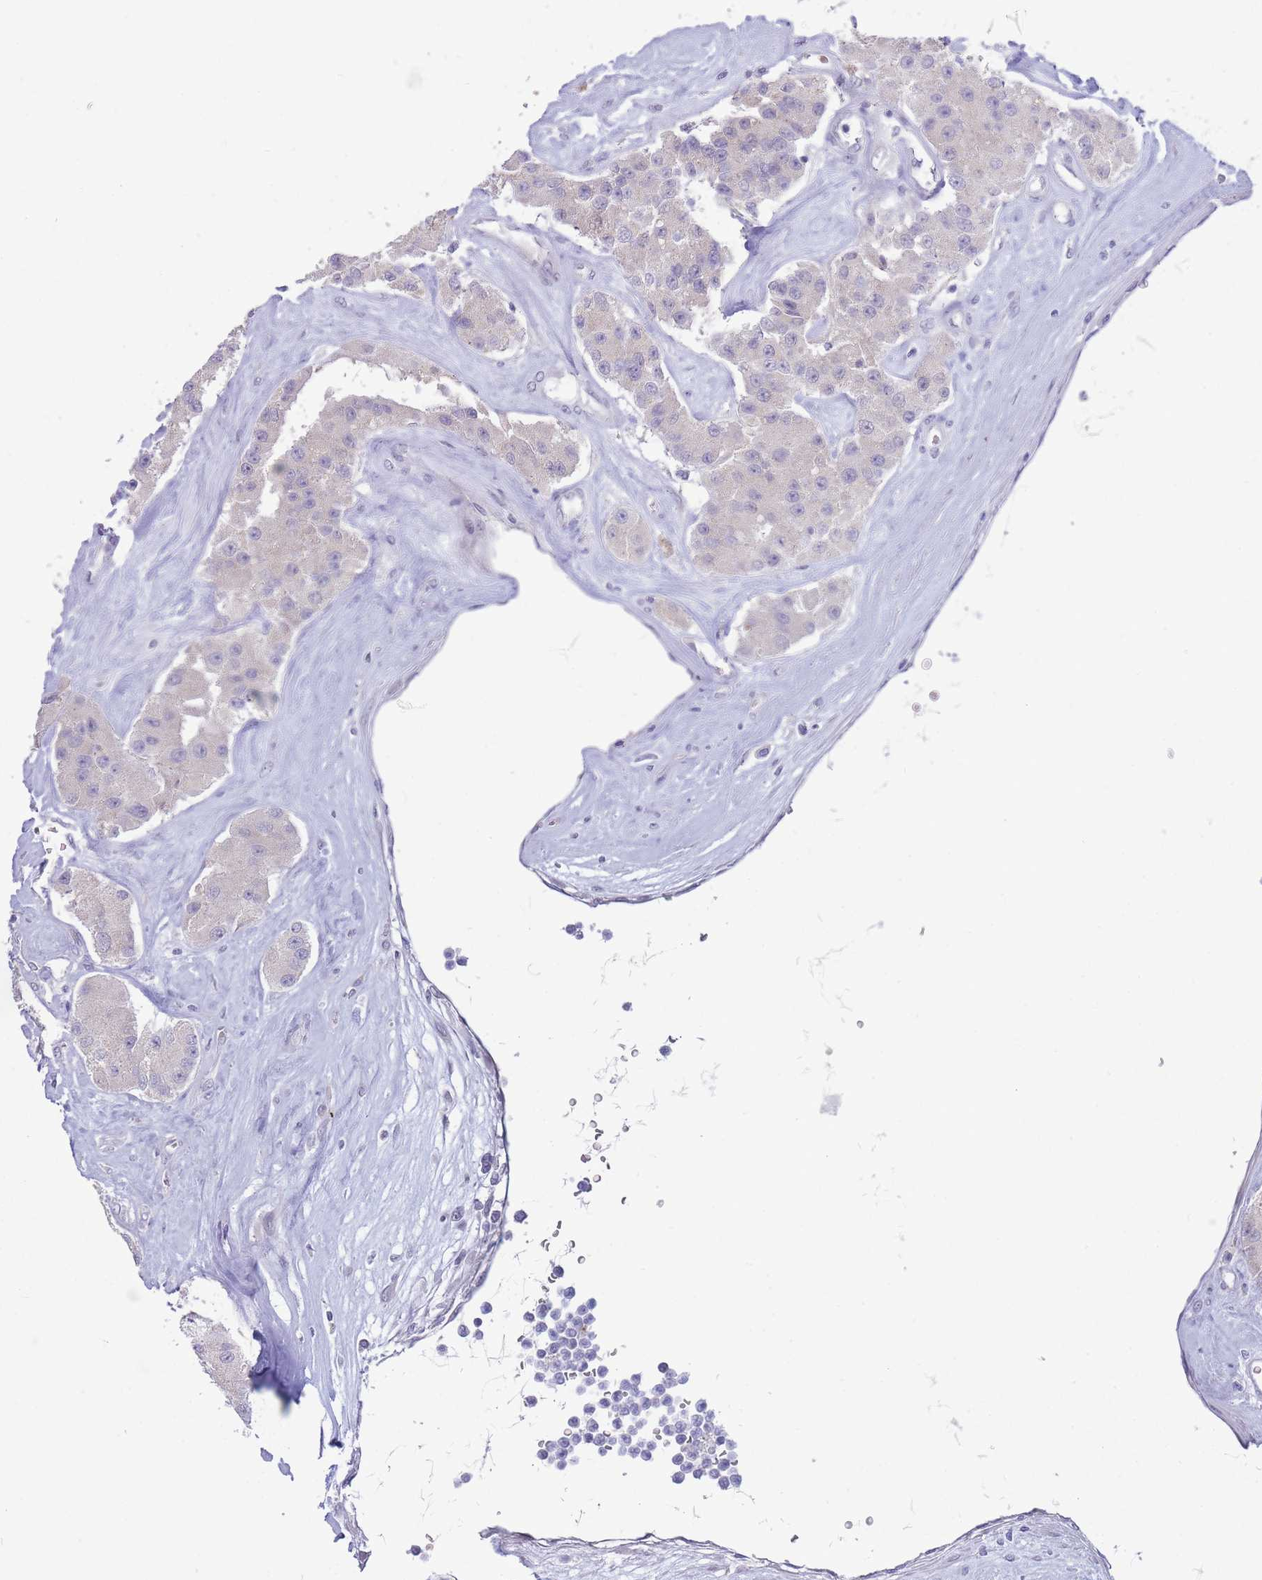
{"staining": {"intensity": "negative", "quantity": "none", "location": "none"}, "tissue": "carcinoid", "cell_type": "Tumor cells", "image_type": "cancer", "snomed": [{"axis": "morphology", "description": "Carcinoid, malignant, NOS"}, {"axis": "topography", "description": "Pancreas"}], "caption": "Immunohistochemistry image of neoplastic tissue: human malignant carcinoid stained with DAB (3,3'-diaminobenzidine) displays no significant protein staining in tumor cells.", "gene": "FBXO46", "patient": {"sex": "male", "age": 41}}